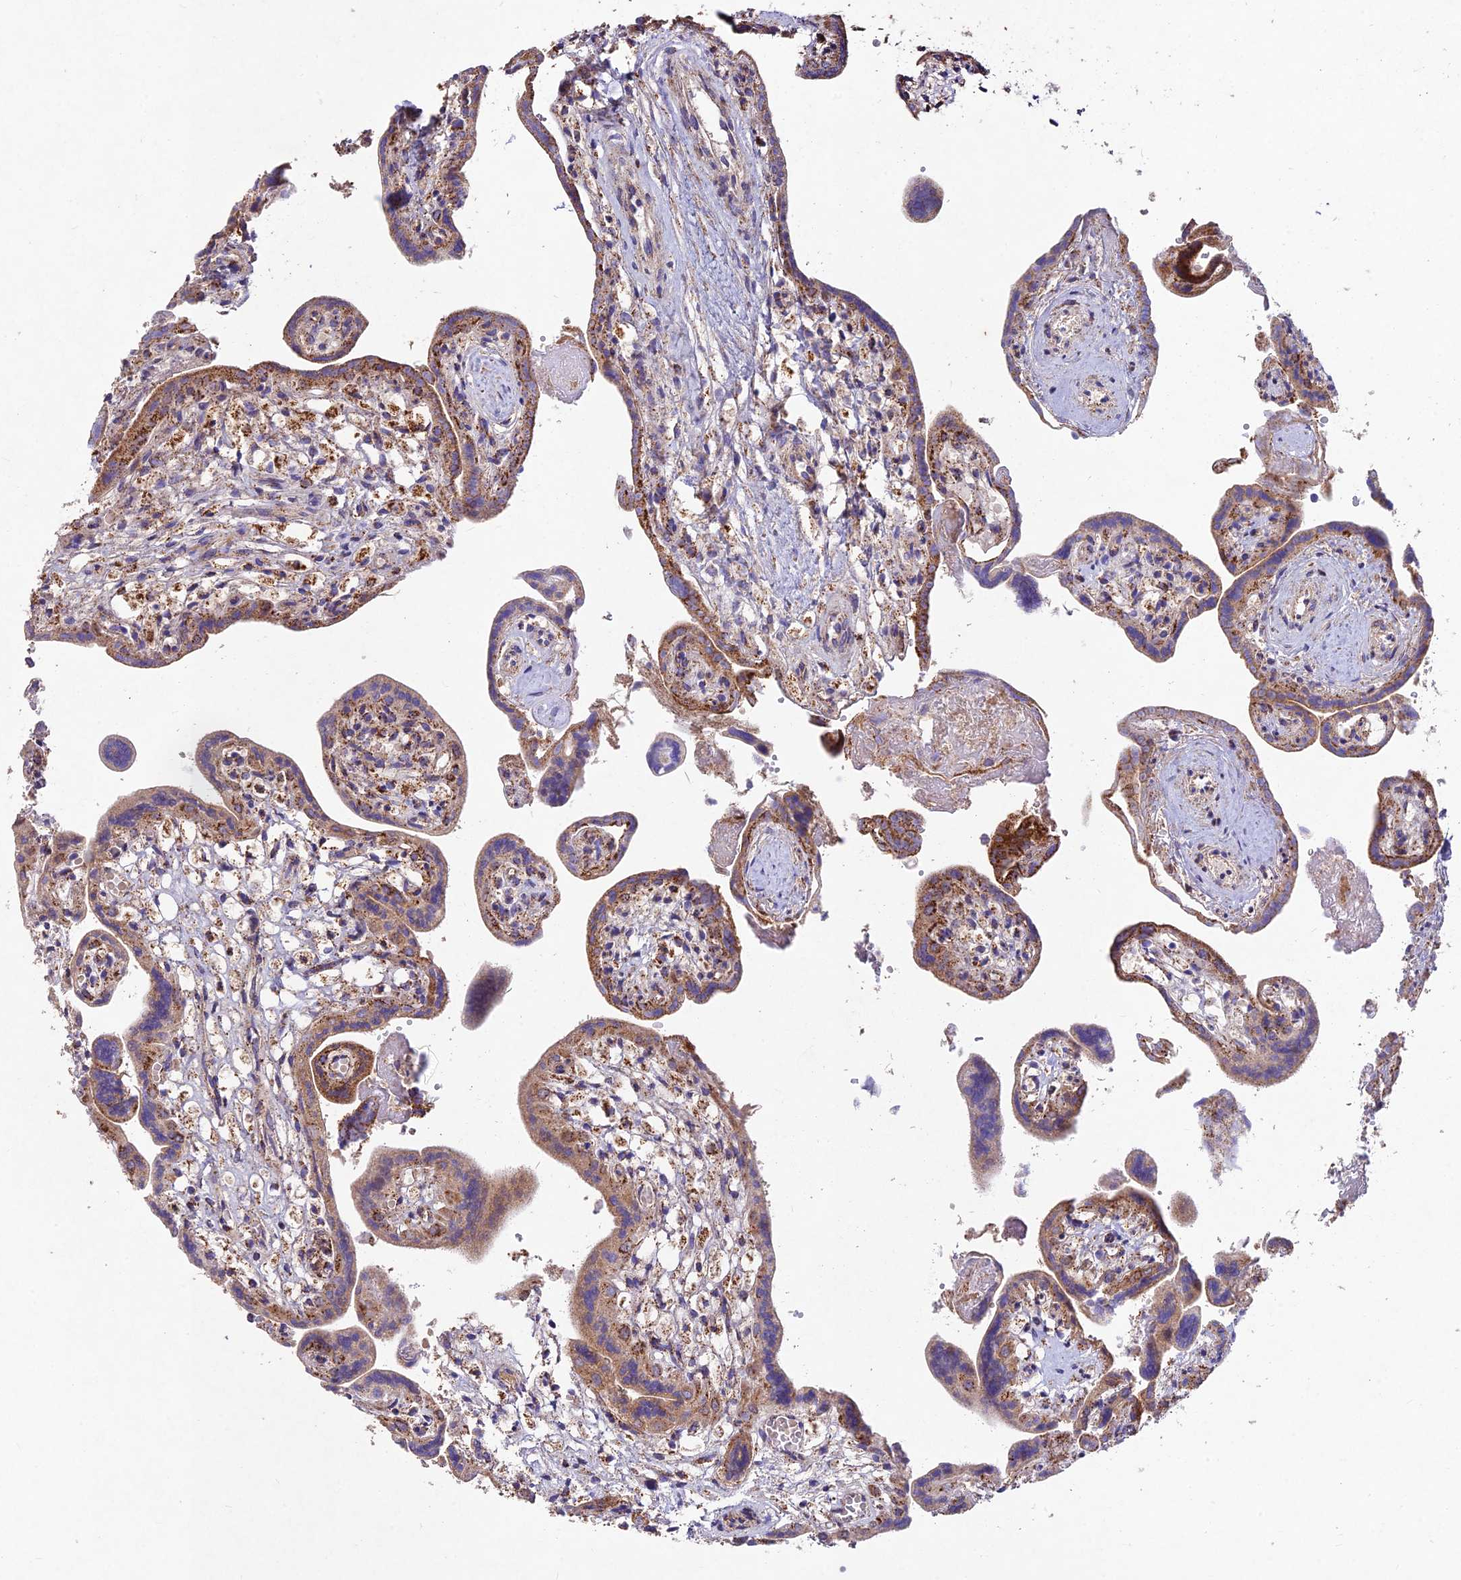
{"staining": {"intensity": "strong", "quantity": "25%-75%", "location": "cytoplasmic/membranous"}, "tissue": "placenta", "cell_type": "Trophoblastic cells", "image_type": "normal", "snomed": [{"axis": "morphology", "description": "Normal tissue, NOS"}, {"axis": "topography", "description": "Placenta"}], "caption": "Protein expression by IHC demonstrates strong cytoplasmic/membranous staining in about 25%-75% of trophoblastic cells in unremarkable placenta.", "gene": "KHDC3L", "patient": {"sex": "female", "age": 37}}